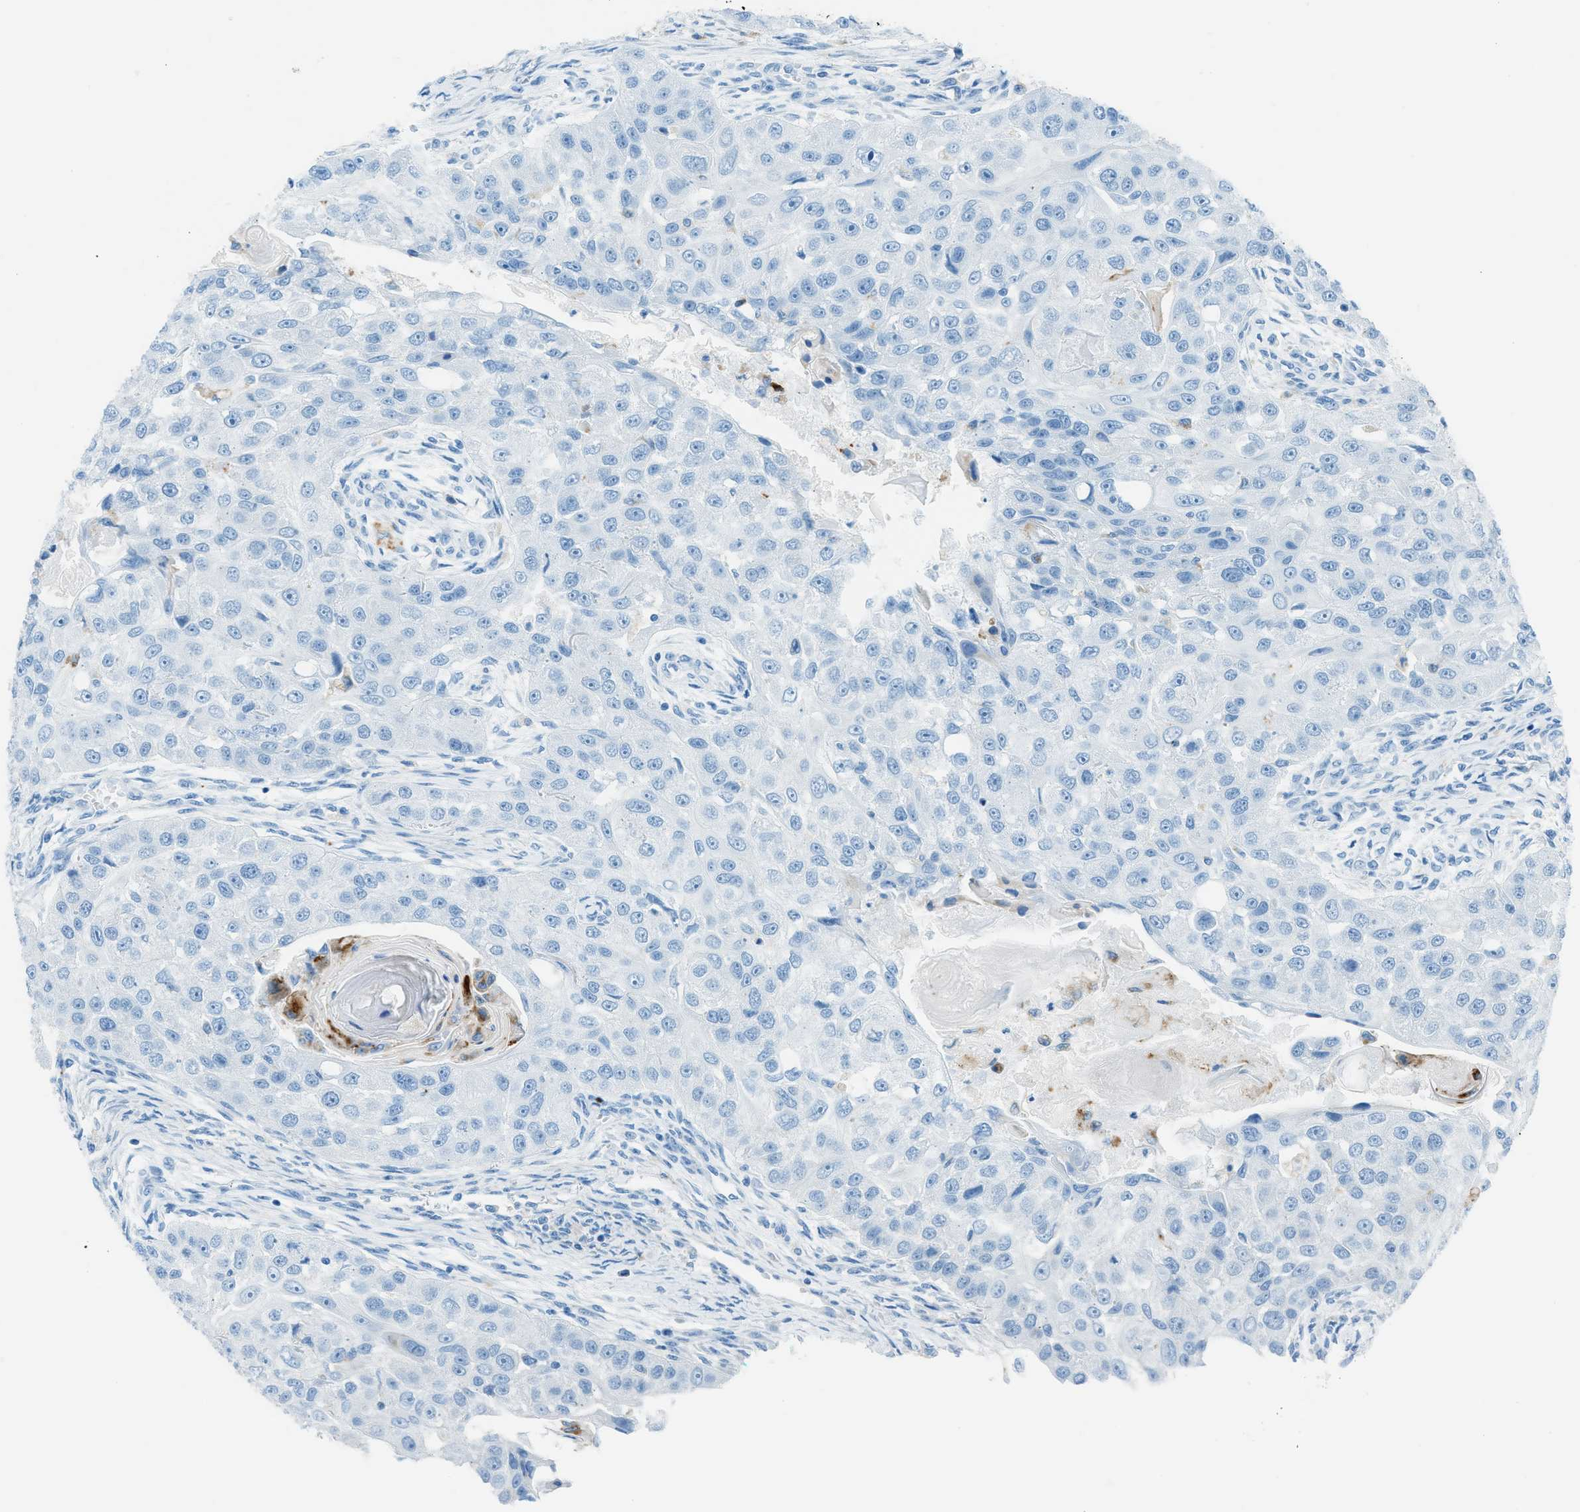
{"staining": {"intensity": "negative", "quantity": "none", "location": "none"}, "tissue": "head and neck cancer", "cell_type": "Tumor cells", "image_type": "cancer", "snomed": [{"axis": "morphology", "description": "Normal tissue, NOS"}, {"axis": "morphology", "description": "Squamous cell carcinoma, NOS"}, {"axis": "topography", "description": "Skeletal muscle"}, {"axis": "topography", "description": "Head-Neck"}], "caption": "There is no significant staining in tumor cells of squamous cell carcinoma (head and neck).", "gene": "C21orf62", "patient": {"sex": "male", "age": 51}}